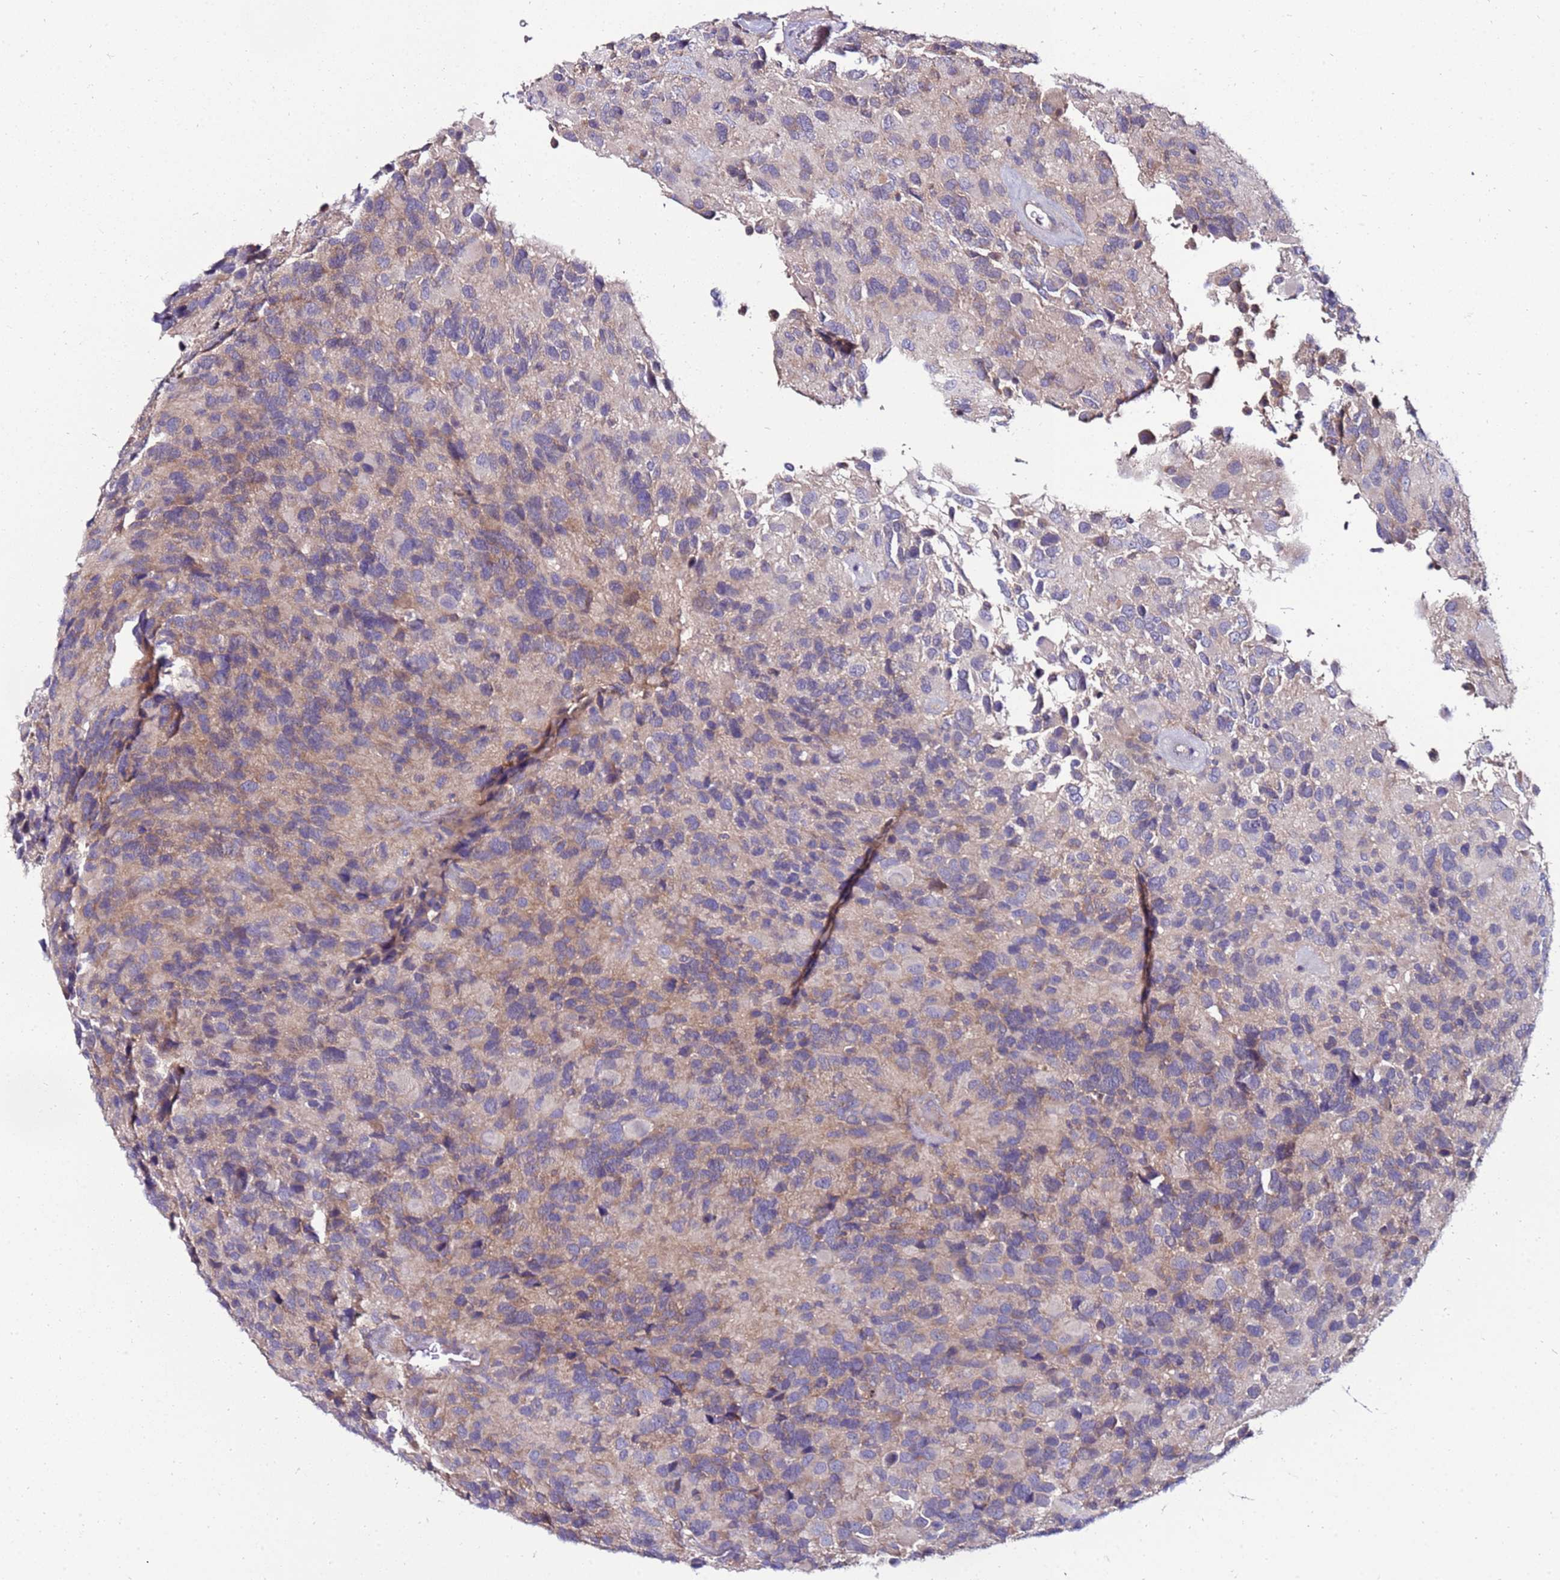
{"staining": {"intensity": "weak", "quantity": "25%-75%", "location": "cytoplasmic/membranous"}, "tissue": "glioma", "cell_type": "Tumor cells", "image_type": "cancer", "snomed": [{"axis": "morphology", "description": "Glioma, malignant, High grade"}, {"axis": "topography", "description": "Brain"}], "caption": "Approximately 25%-75% of tumor cells in malignant glioma (high-grade) demonstrate weak cytoplasmic/membranous protein expression as visualized by brown immunohistochemical staining.", "gene": "GPN3", "patient": {"sex": "male", "age": 77}}